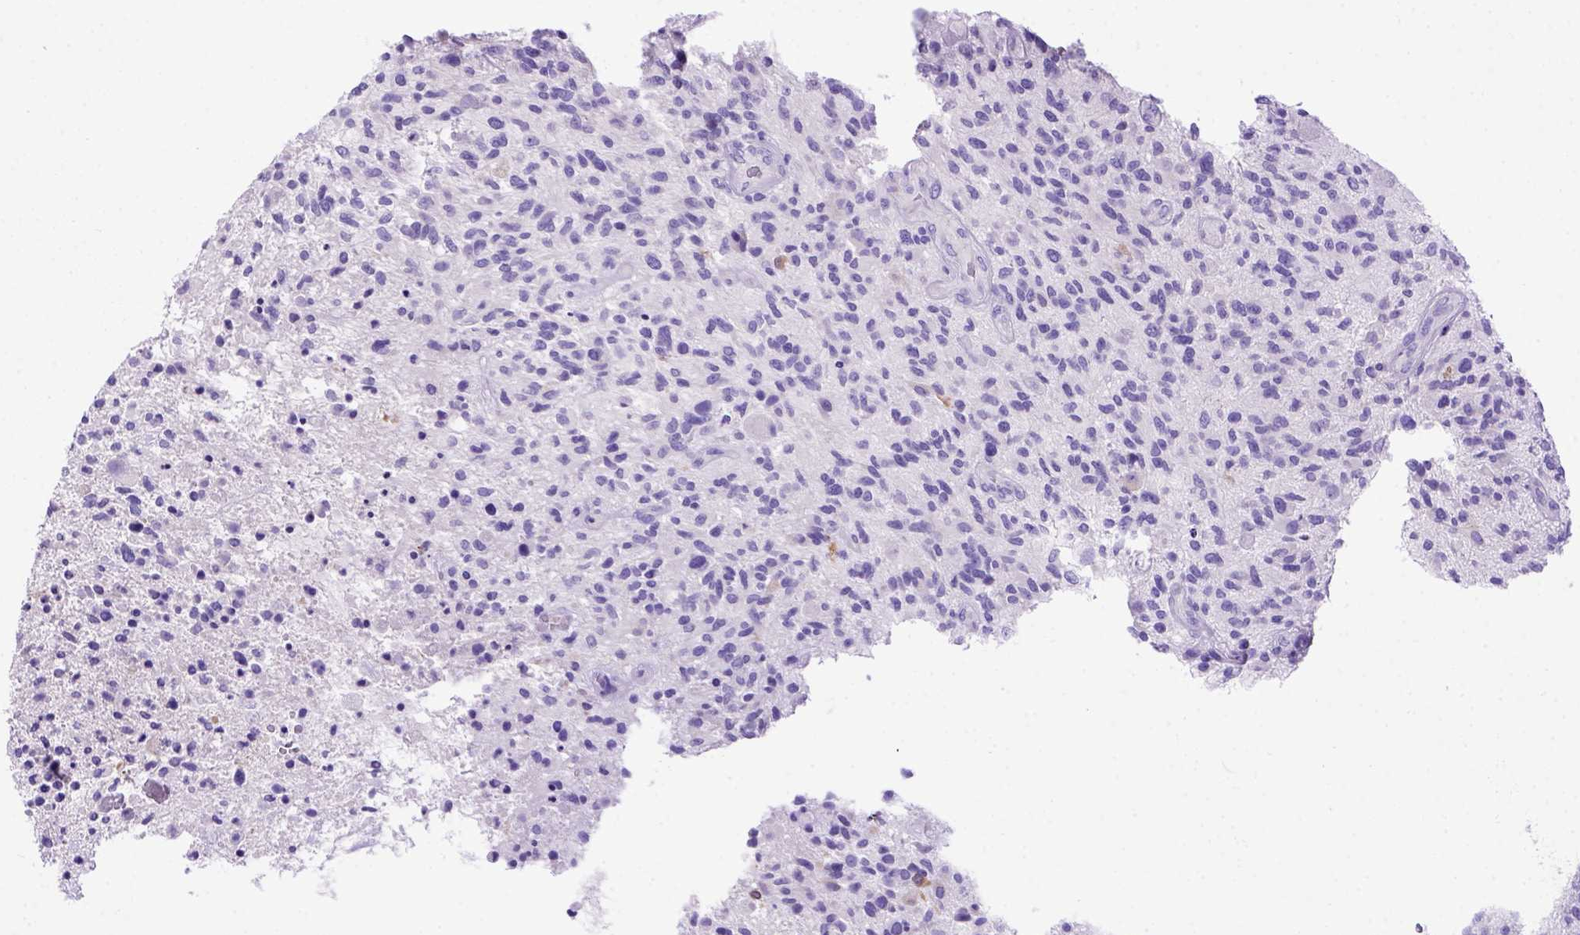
{"staining": {"intensity": "negative", "quantity": "none", "location": "none"}, "tissue": "glioma", "cell_type": "Tumor cells", "image_type": "cancer", "snomed": [{"axis": "morphology", "description": "Glioma, malignant, High grade"}, {"axis": "topography", "description": "Brain"}], "caption": "The IHC histopathology image has no significant positivity in tumor cells of glioma tissue.", "gene": "PTGES", "patient": {"sex": "male", "age": 47}}